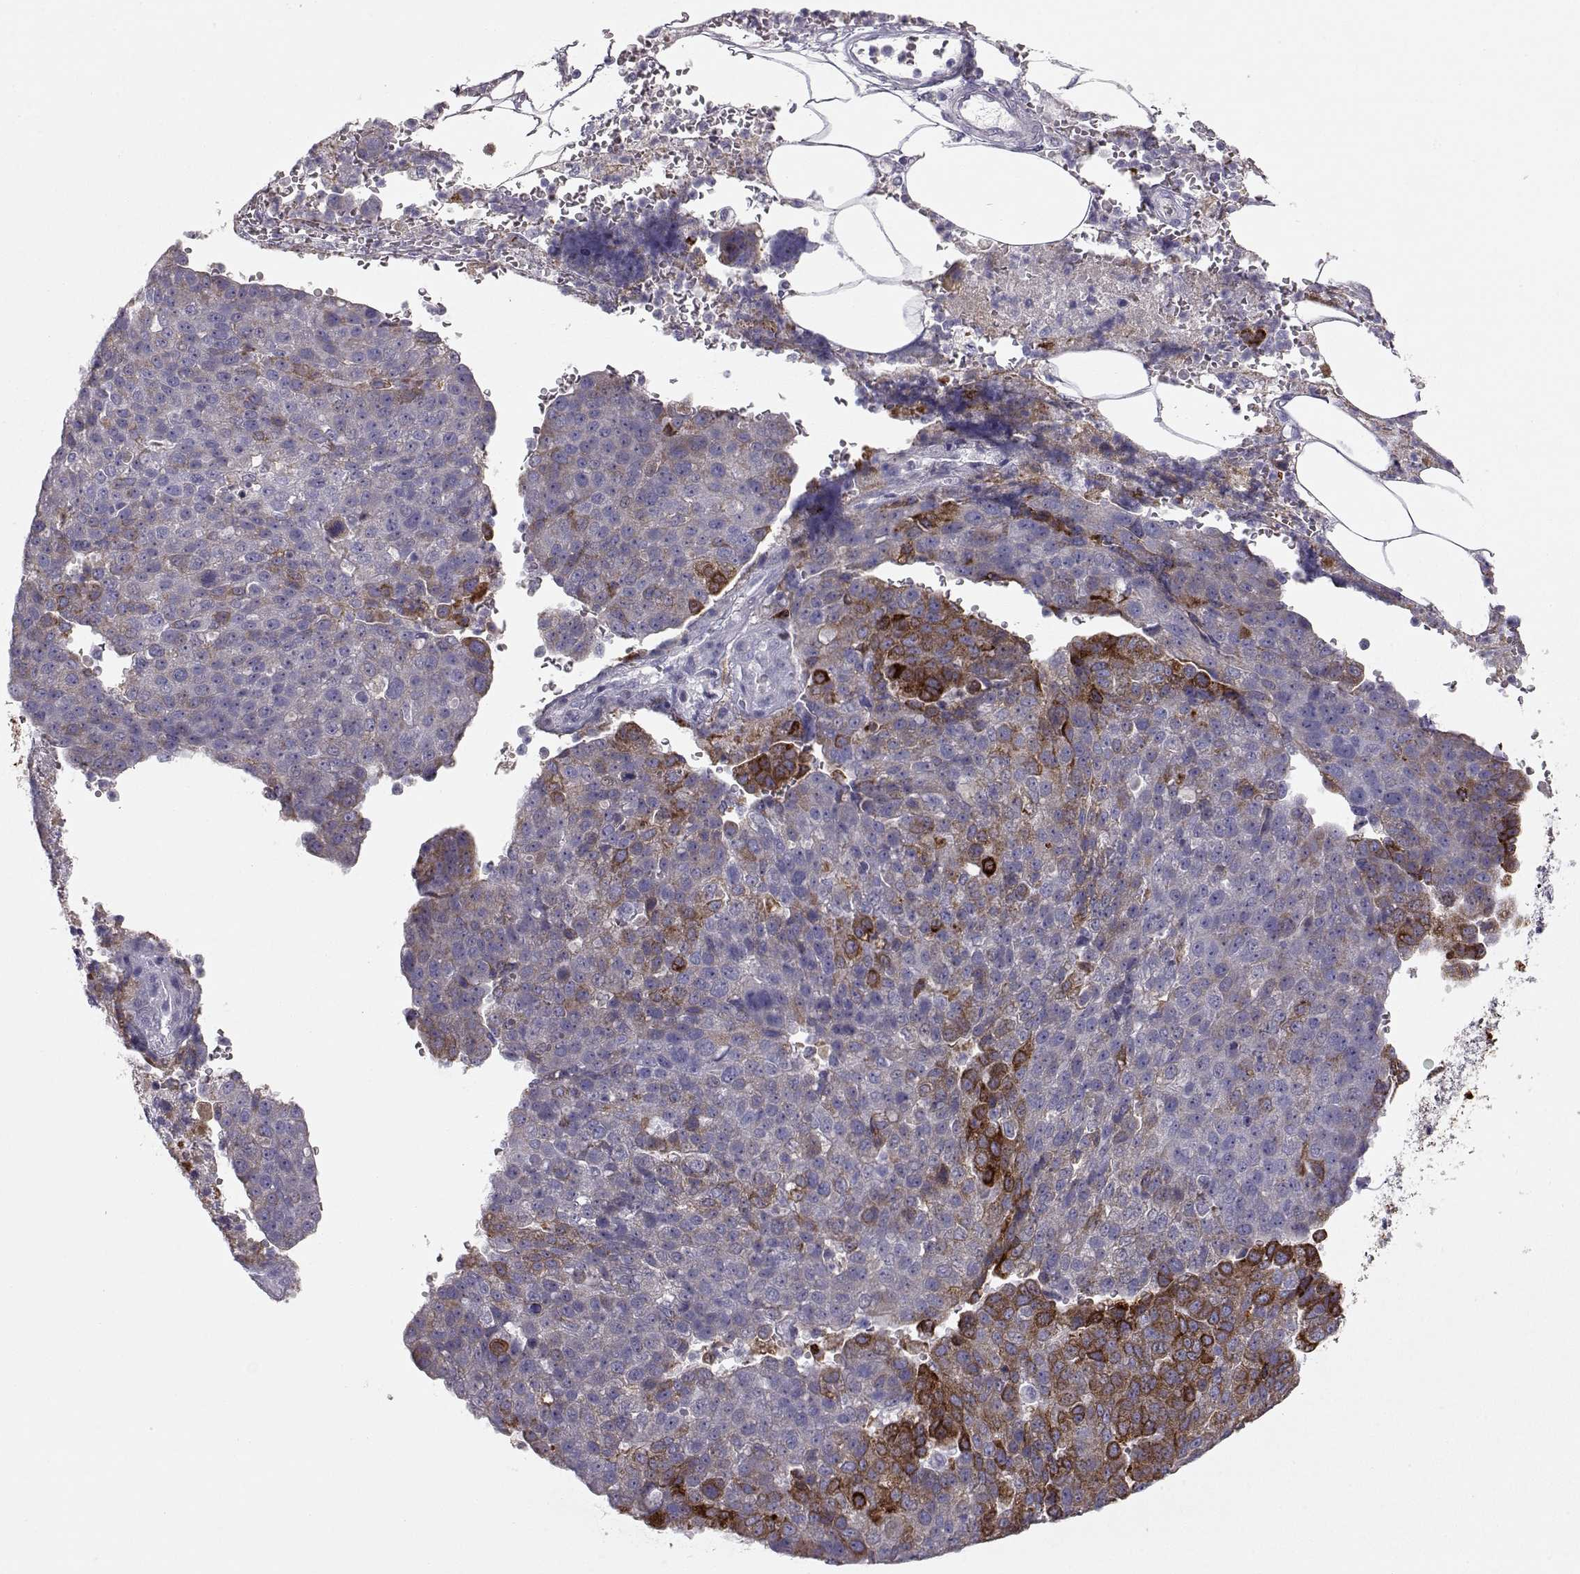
{"staining": {"intensity": "strong", "quantity": "<25%", "location": "cytoplasmic/membranous"}, "tissue": "pancreatic cancer", "cell_type": "Tumor cells", "image_type": "cancer", "snomed": [{"axis": "morphology", "description": "Adenocarcinoma, NOS"}, {"axis": "topography", "description": "Pancreas"}], "caption": "Pancreatic adenocarcinoma was stained to show a protein in brown. There is medium levels of strong cytoplasmic/membranous positivity in approximately <25% of tumor cells.", "gene": "LAMB3", "patient": {"sex": "female", "age": 61}}